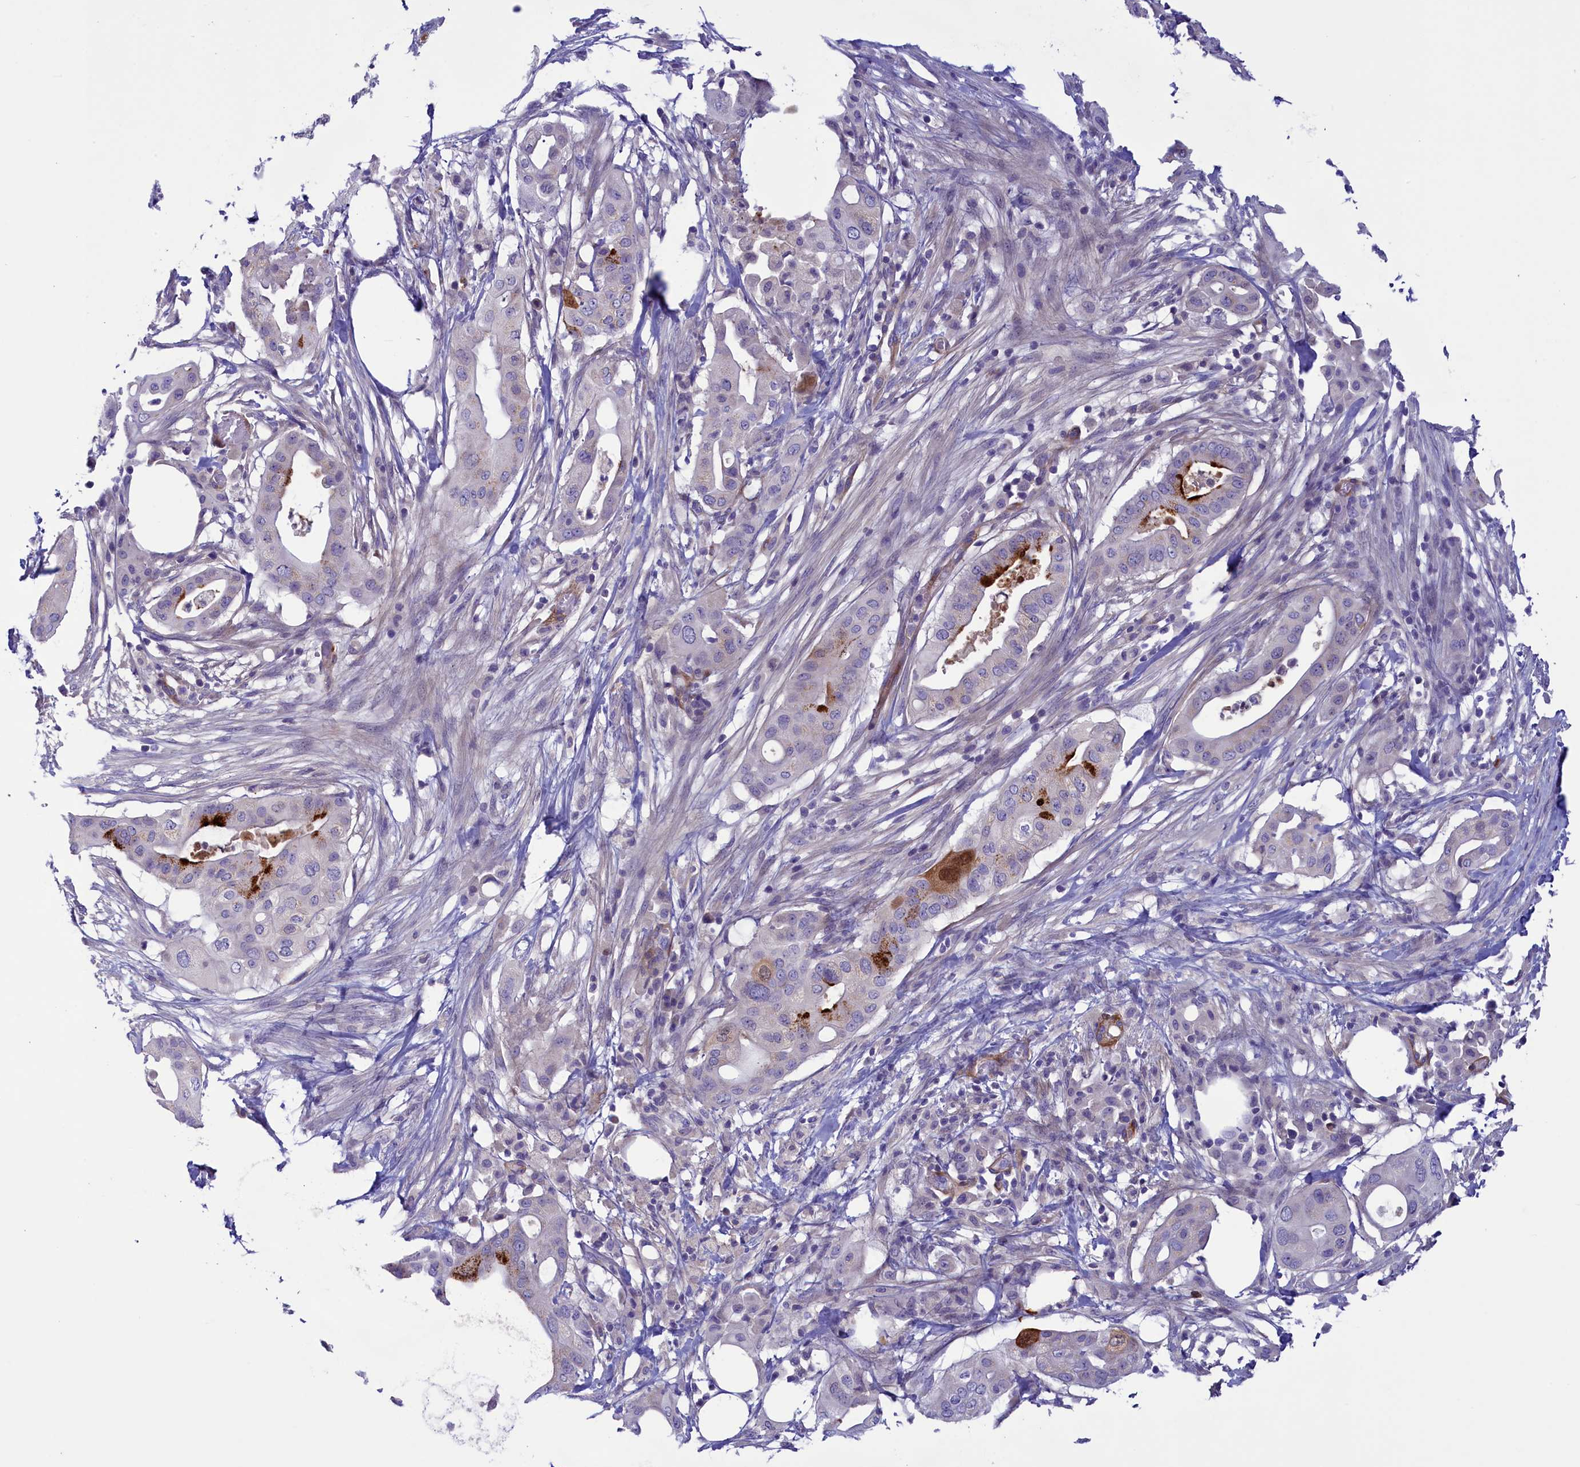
{"staining": {"intensity": "moderate", "quantity": "<25%", "location": "cytoplasmic/membranous,nuclear"}, "tissue": "pancreatic cancer", "cell_type": "Tumor cells", "image_type": "cancer", "snomed": [{"axis": "morphology", "description": "Adenocarcinoma, NOS"}, {"axis": "topography", "description": "Pancreas"}], "caption": "A low amount of moderate cytoplasmic/membranous and nuclear positivity is seen in approximately <25% of tumor cells in adenocarcinoma (pancreatic) tissue. (DAB IHC with brightfield microscopy, high magnification).", "gene": "LOXL1", "patient": {"sex": "male", "age": 68}}